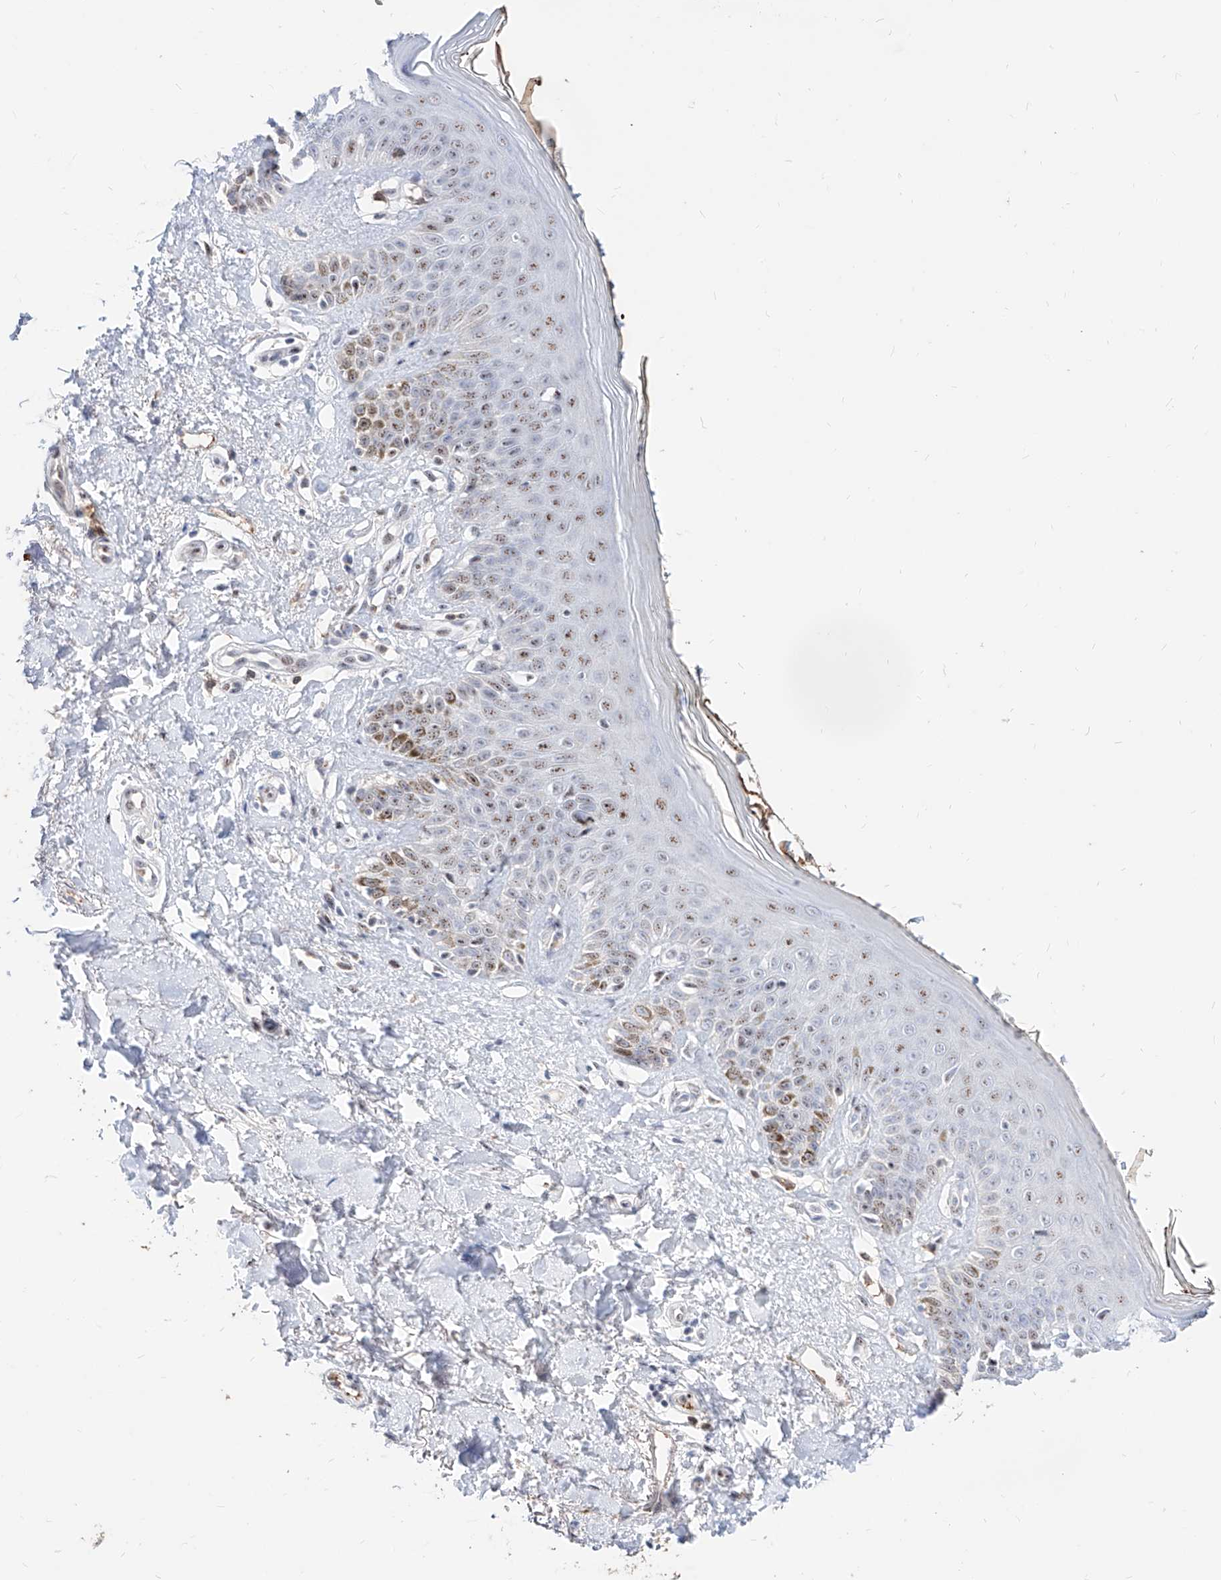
{"staining": {"intensity": "moderate", "quantity": ">75%", "location": "nuclear"}, "tissue": "skin", "cell_type": "Fibroblasts", "image_type": "normal", "snomed": [{"axis": "morphology", "description": "Normal tissue, NOS"}, {"axis": "topography", "description": "Skin"}], "caption": "IHC (DAB) staining of unremarkable skin reveals moderate nuclear protein positivity in approximately >75% of fibroblasts.", "gene": "ZFP42", "patient": {"sex": "female", "age": 64}}